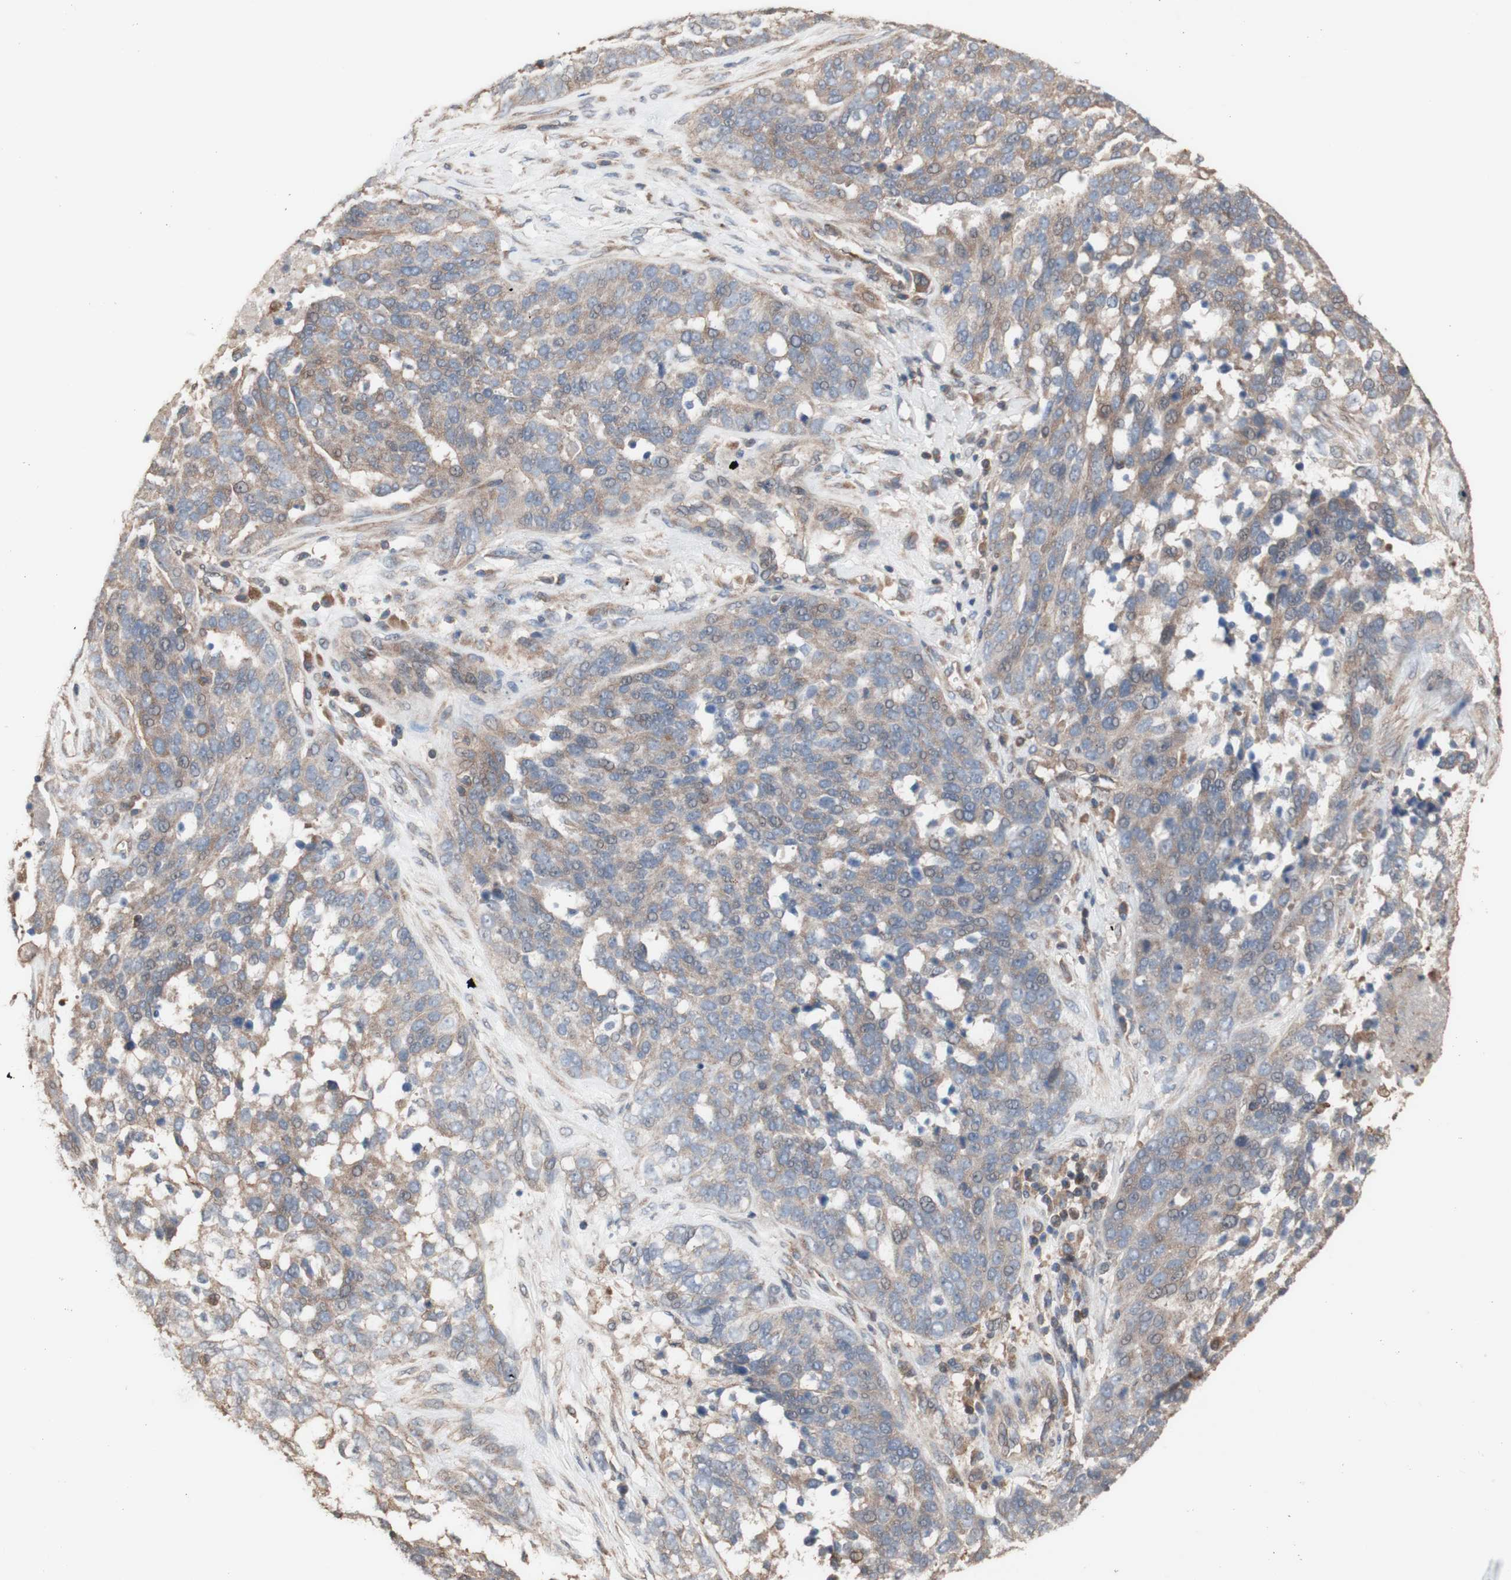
{"staining": {"intensity": "weak", "quantity": ">75%", "location": "cytoplasmic/membranous"}, "tissue": "ovarian cancer", "cell_type": "Tumor cells", "image_type": "cancer", "snomed": [{"axis": "morphology", "description": "Cystadenocarcinoma, serous, NOS"}, {"axis": "topography", "description": "Ovary"}], "caption": "High-power microscopy captured an immunohistochemistry (IHC) photomicrograph of serous cystadenocarcinoma (ovarian), revealing weak cytoplasmic/membranous positivity in about >75% of tumor cells.", "gene": "COPB1", "patient": {"sex": "female", "age": 44}}